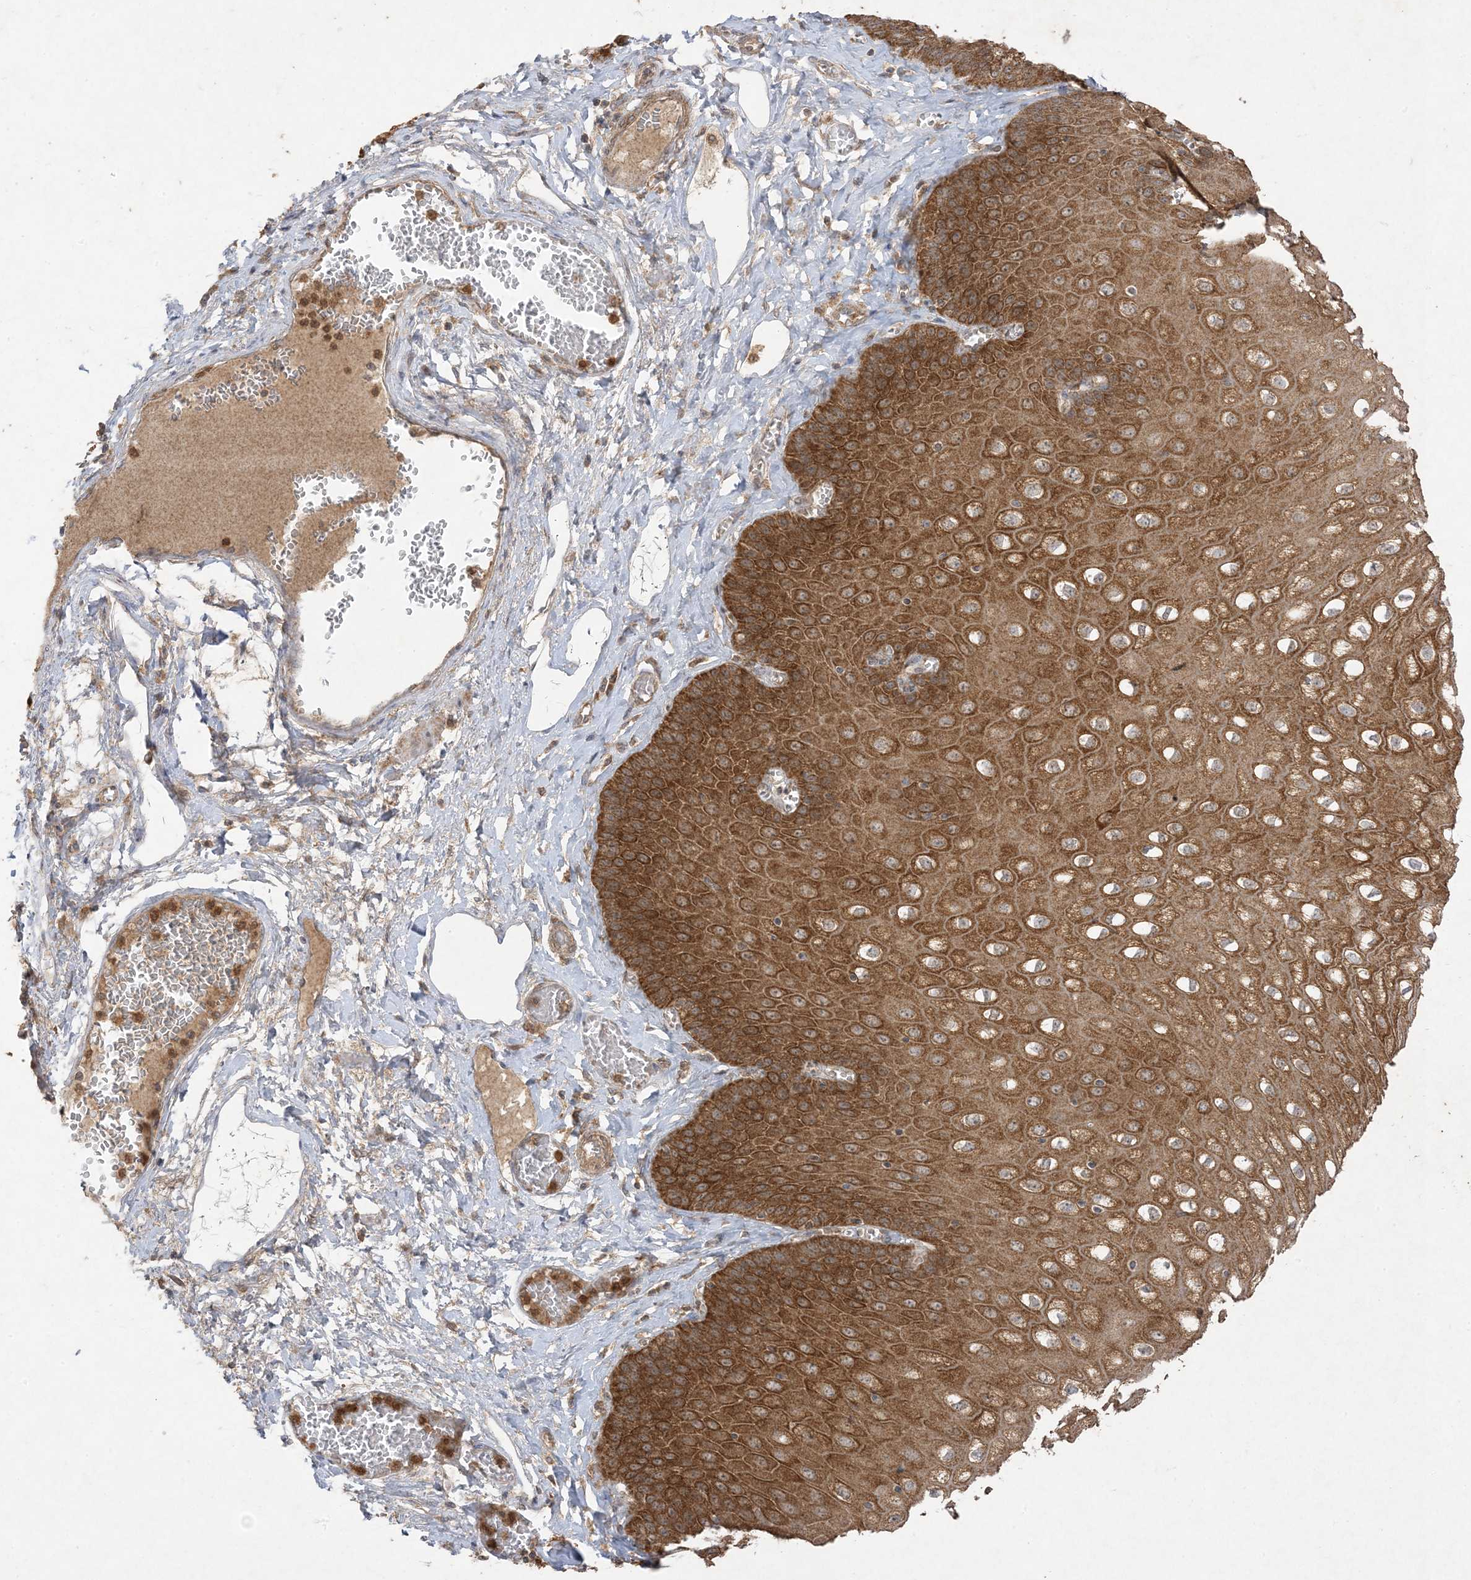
{"staining": {"intensity": "moderate", "quantity": ">75%", "location": "cytoplasmic/membranous"}, "tissue": "esophagus", "cell_type": "Squamous epithelial cells", "image_type": "normal", "snomed": [{"axis": "morphology", "description": "Normal tissue, NOS"}, {"axis": "topography", "description": "Esophagus"}], "caption": "Brown immunohistochemical staining in unremarkable human esophagus shows moderate cytoplasmic/membranous positivity in about >75% of squamous epithelial cells.", "gene": "UBE2C", "patient": {"sex": "male", "age": 60}}